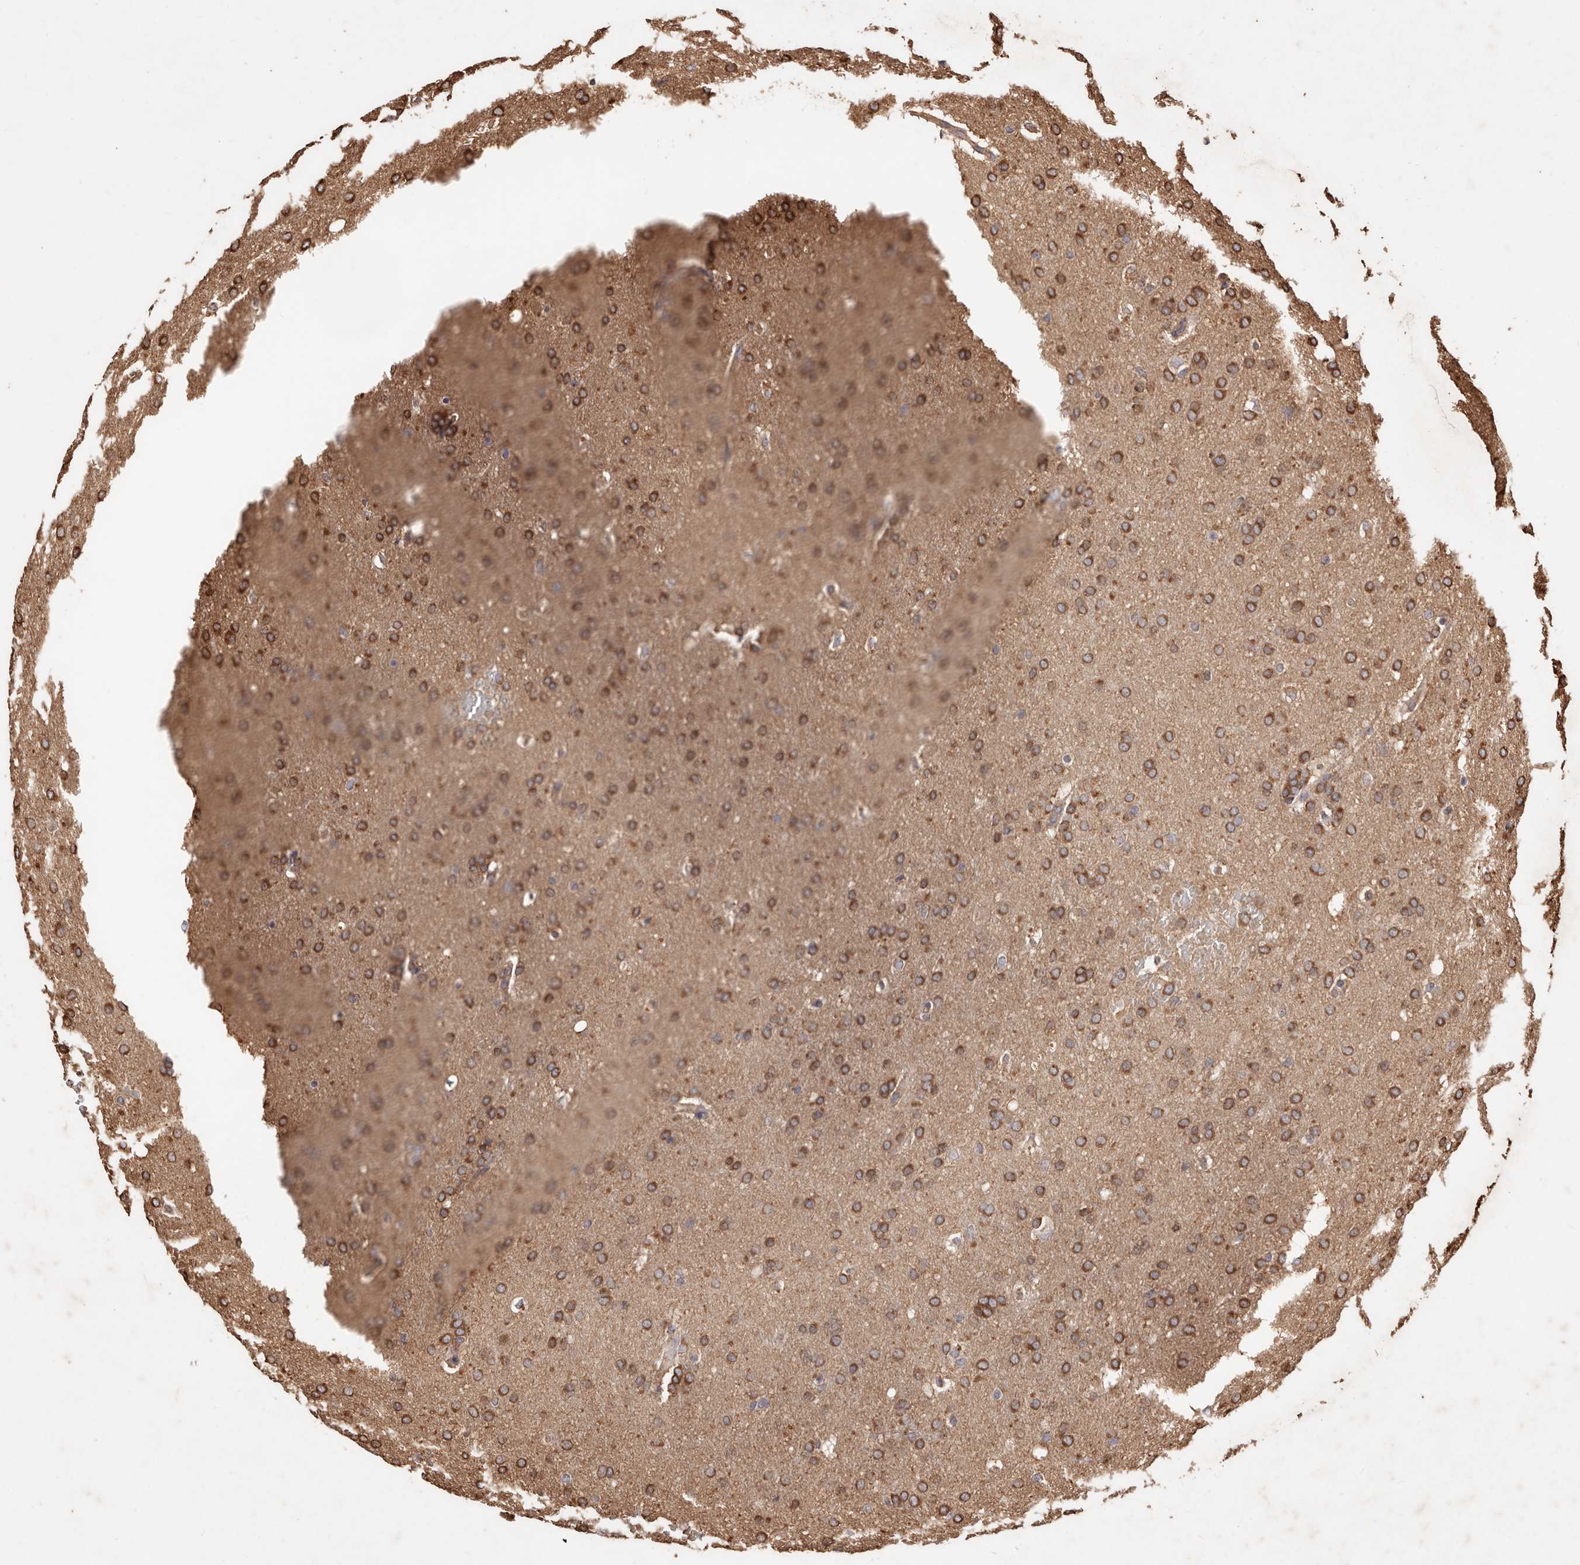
{"staining": {"intensity": "moderate", "quantity": ">75%", "location": "cytoplasmic/membranous"}, "tissue": "glioma", "cell_type": "Tumor cells", "image_type": "cancer", "snomed": [{"axis": "morphology", "description": "Glioma, malignant, Low grade"}, {"axis": "topography", "description": "Brain"}], "caption": "Moderate cytoplasmic/membranous expression is present in approximately >75% of tumor cells in malignant low-grade glioma. The staining was performed using DAB (3,3'-diaminobenzidine) to visualize the protein expression in brown, while the nuclei were stained in blue with hematoxylin (Magnification: 20x).", "gene": "CCL14", "patient": {"sex": "female", "age": 37}}